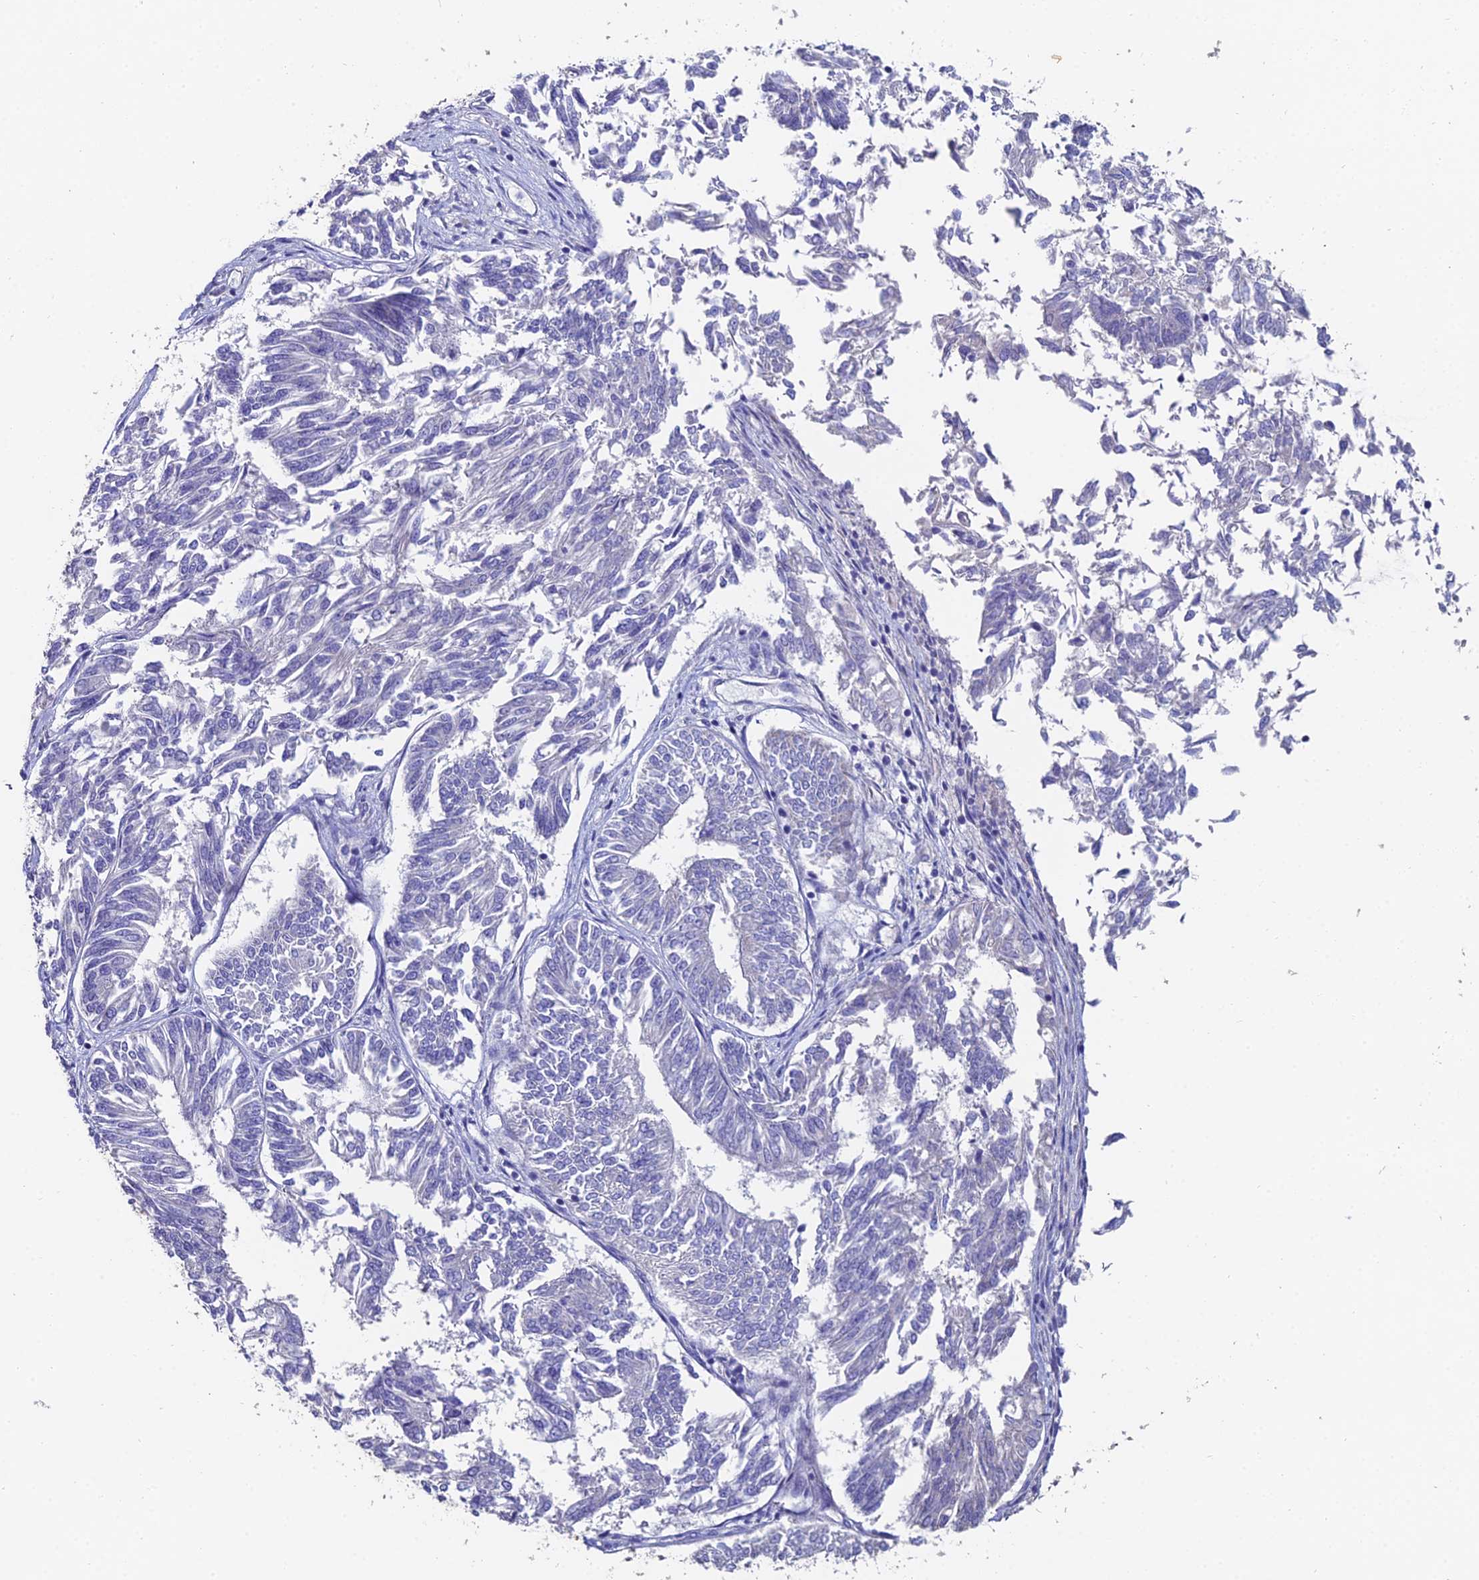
{"staining": {"intensity": "moderate", "quantity": "<25%", "location": "cytoplasmic/membranous"}, "tissue": "endometrial cancer", "cell_type": "Tumor cells", "image_type": "cancer", "snomed": [{"axis": "morphology", "description": "Adenocarcinoma, NOS"}, {"axis": "topography", "description": "Endometrium"}], "caption": "This is a histology image of IHC staining of adenocarcinoma (endometrial), which shows moderate expression in the cytoplasmic/membranous of tumor cells.", "gene": "ESRRG", "patient": {"sex": "female", "age": 58}}